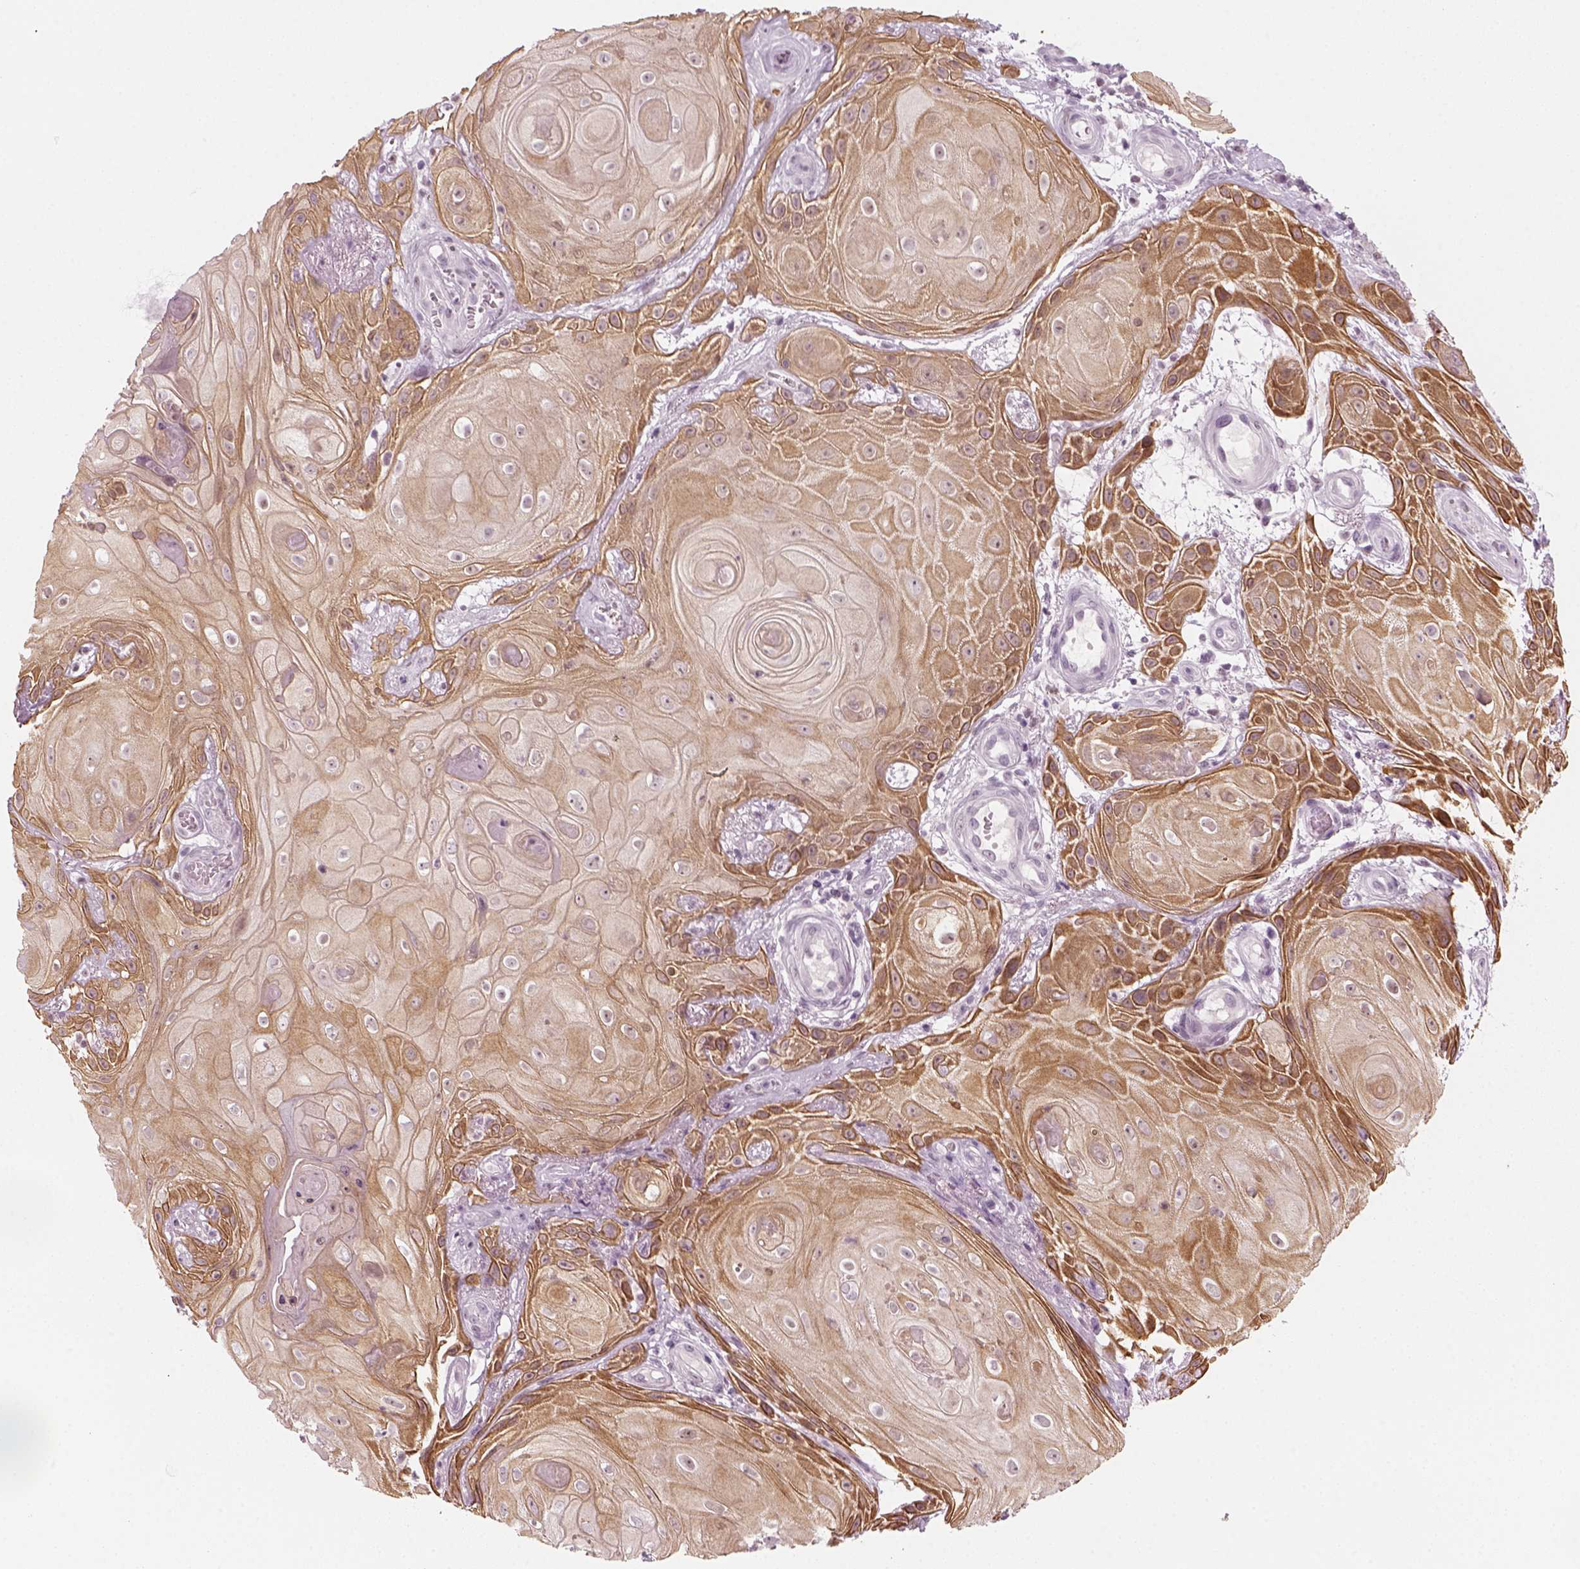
{"staining": {"intensity": "moderate", "quantity": ">75%", "location": "cytoplasmic/membranous"}, "tissue": "skin cancer", "cell_type": "Tumor cells", "image_type": "cancer", "snomed": [{"axis": "morphology", "description": "Squamous cell carcinoma, NOS"}, {"axis": "topography", "description": "Skin"}], "caption": "Skin cancer stained for a protein shows moderate cytoplasmic/membranous positivity in tumor cells.", "gene": "KRT75", "patient": {"sex": "male", "age": 62}}